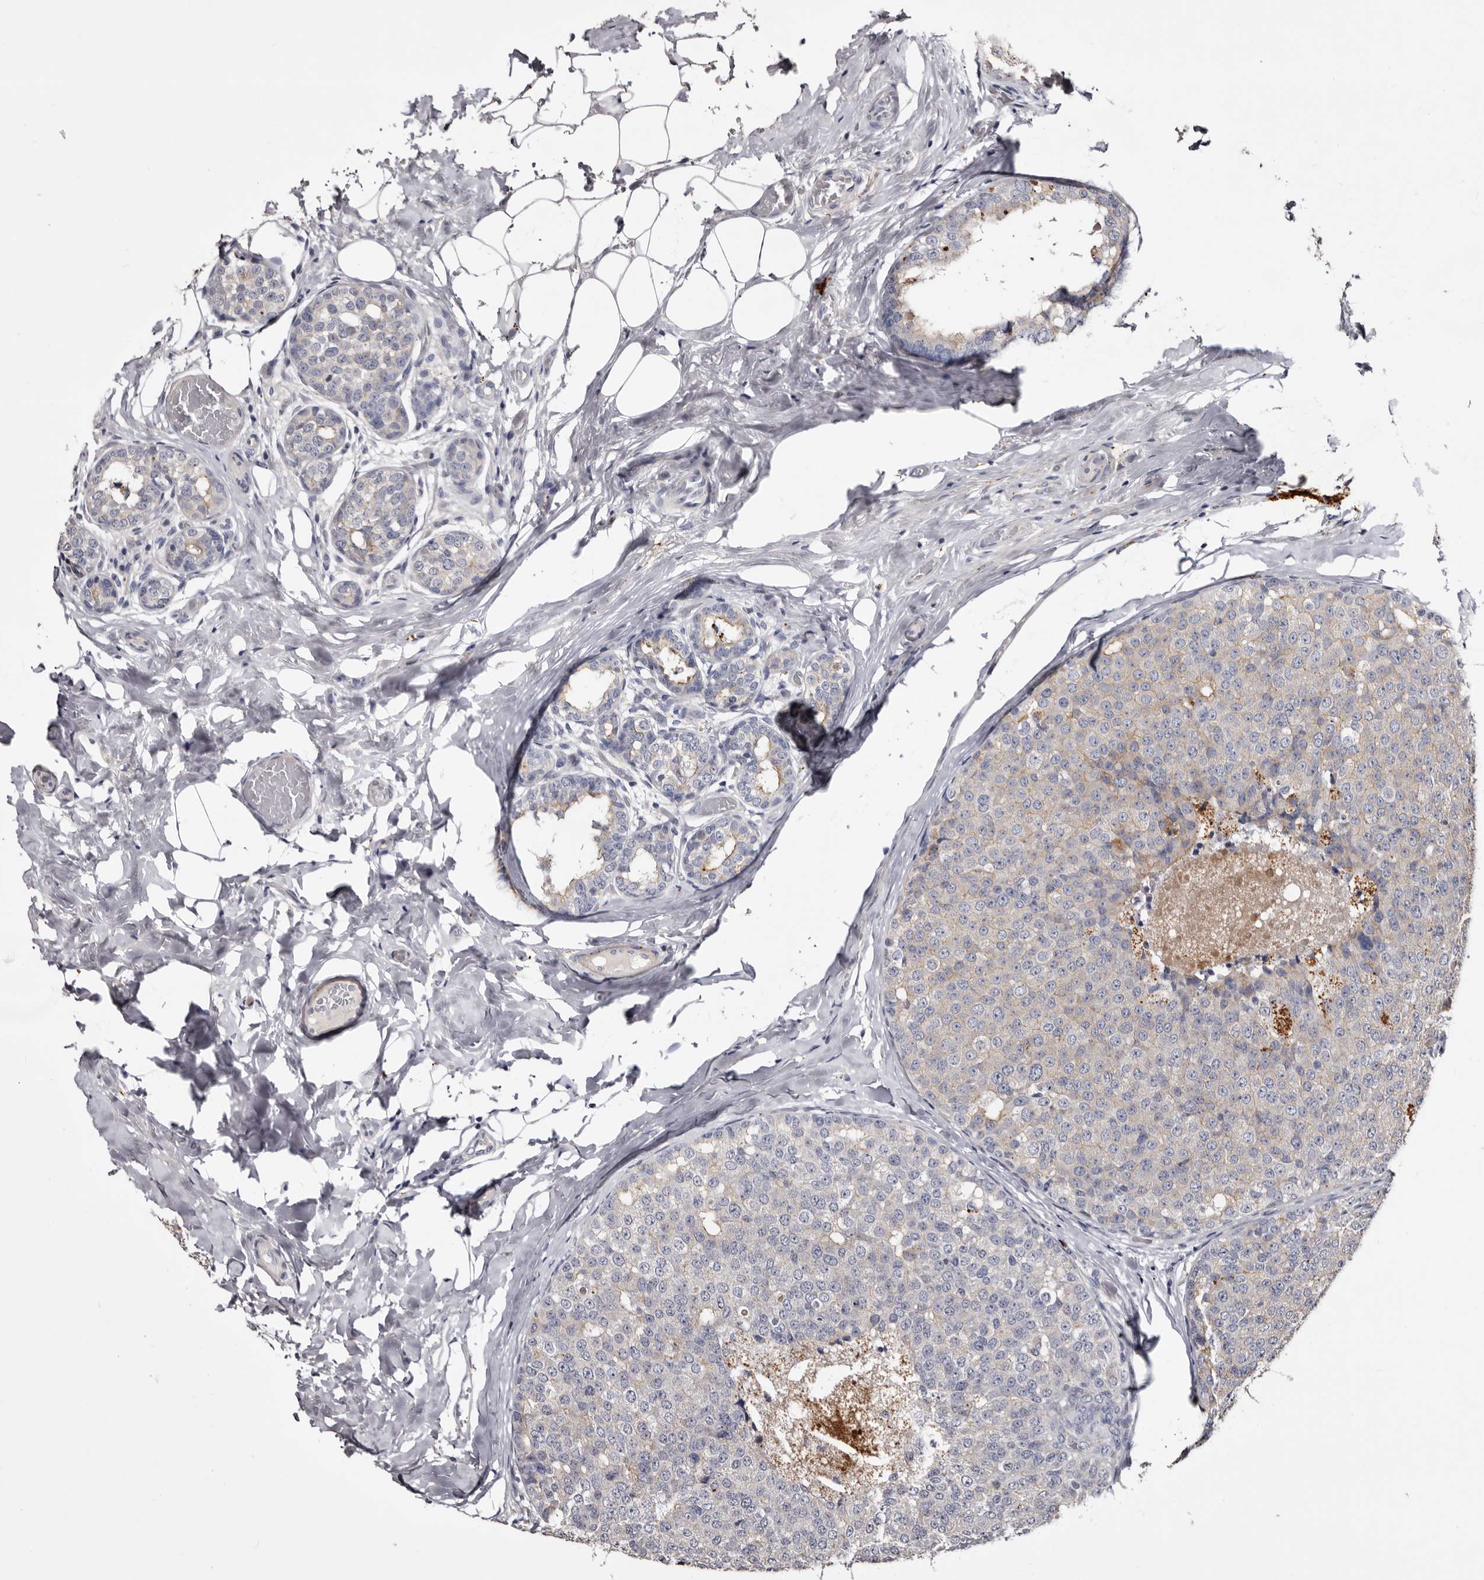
{"staining": {"intensity": "weak", "quantity": "25%-75%", "location": "cytoplasmic/membranous"}, "tissue": "breast cancer", "cell_type": "Tumor cells", "image_type": "cancer", "snomed": [{"axis": "morphology", "description": "Normal tissue, NOS"}, {"axis": "morphology", "description": "Duct carcinoma"}, {"axis": "topography", "description": "Breast"}], "caption": "Protein expression by immunohistochemistry (IHC) exhibits weak cytoplasmic/membranous staining in approximately 25%-75% of tumor cells in breast intraductal carcinoma.", "gene": "SLC10A4", "patient": {"sex": "female", "age": 43}}